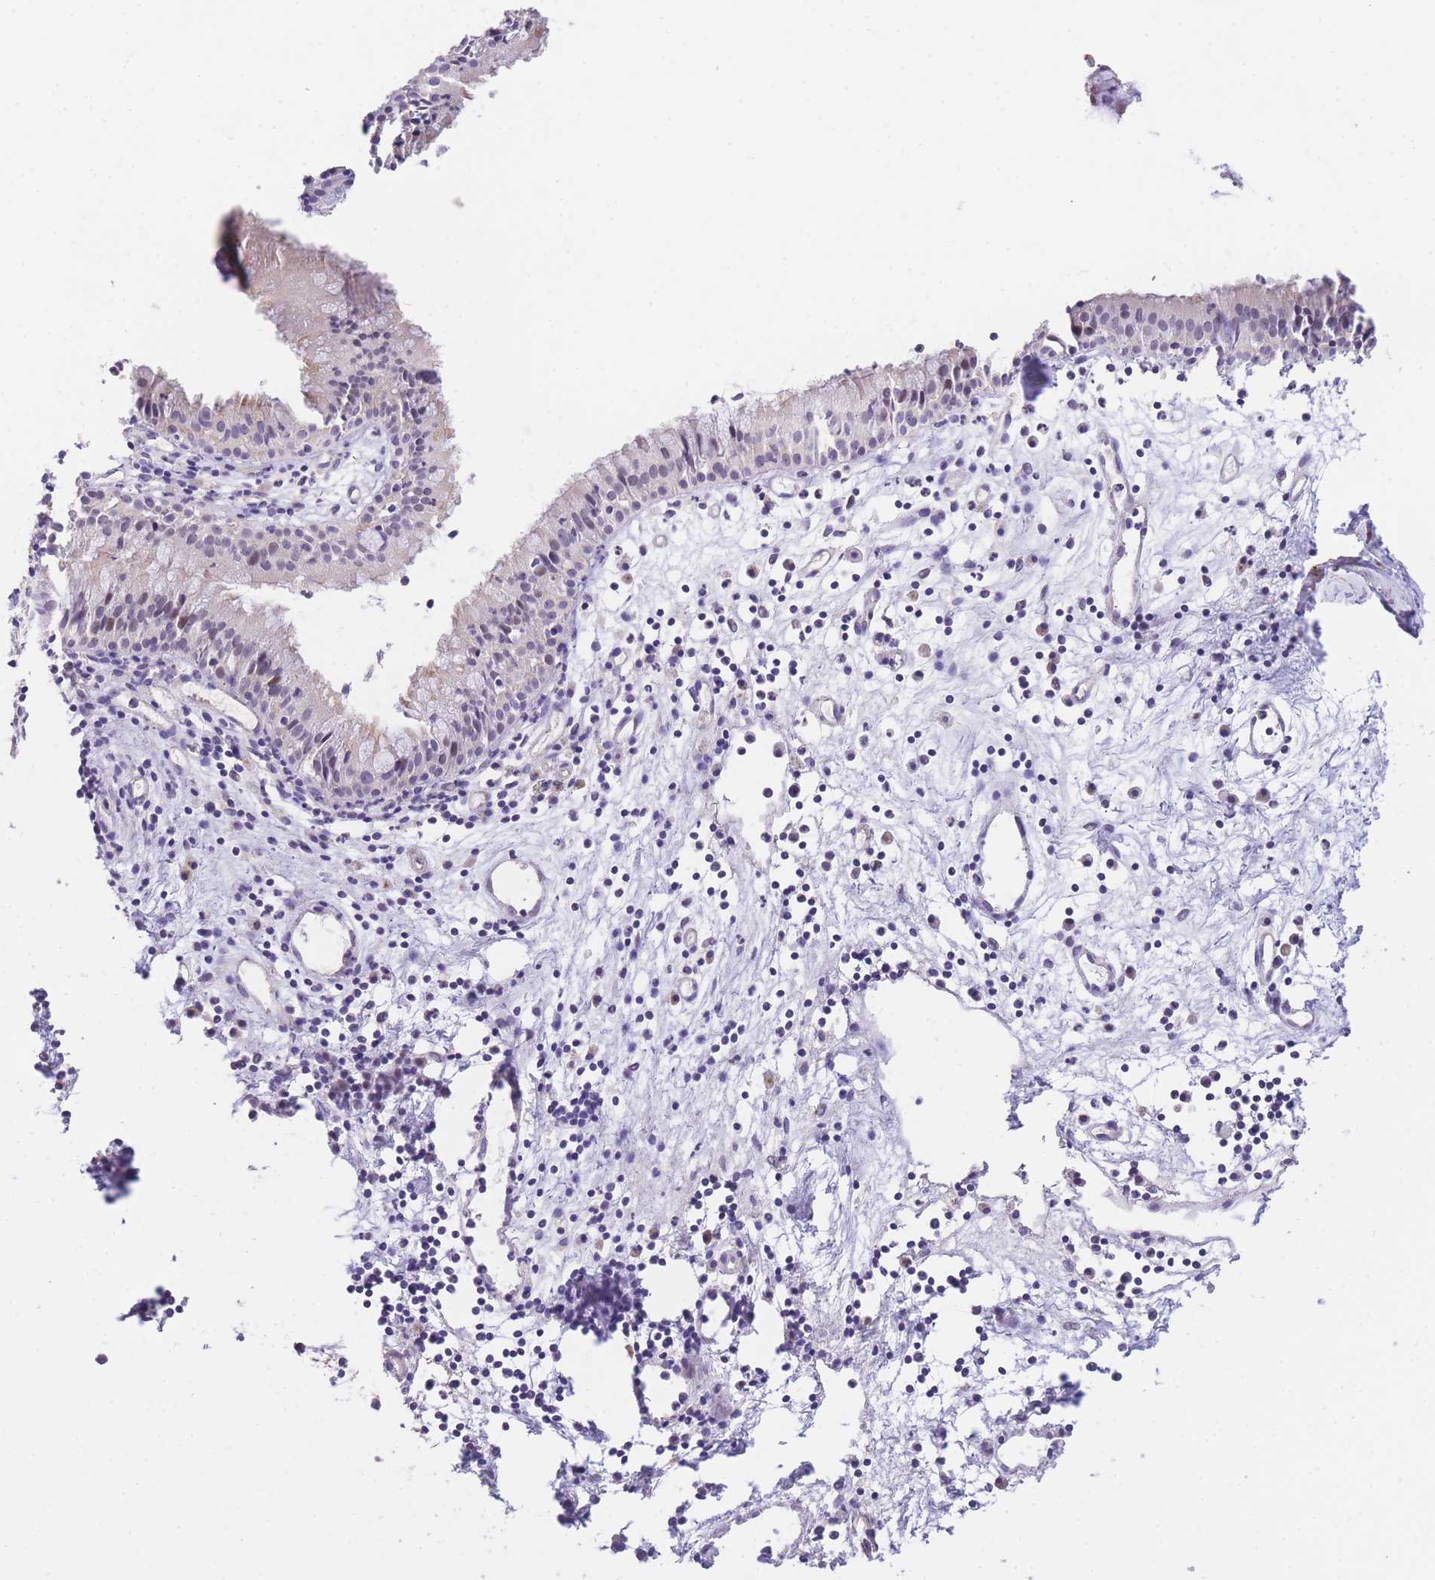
{"staining": {"intensity": "negative", "quantity": "none", "location": "none"}, "tissue": "nasopharynx", "cell_type": "Respiratory epithelial cells", "image_type": "normal", "snomed": [{"axis": "morphology", "description": "Normal tissue, NOS"}, {"axis": "topography", "description": "Nasopharynx"}], "caption": "Protein analysis of normal nasopharynx exhibits no significant expression in respiratory epithelial cells.", "gene": "SLC35F2", "patient": {"sex": "male", "age": 82}}